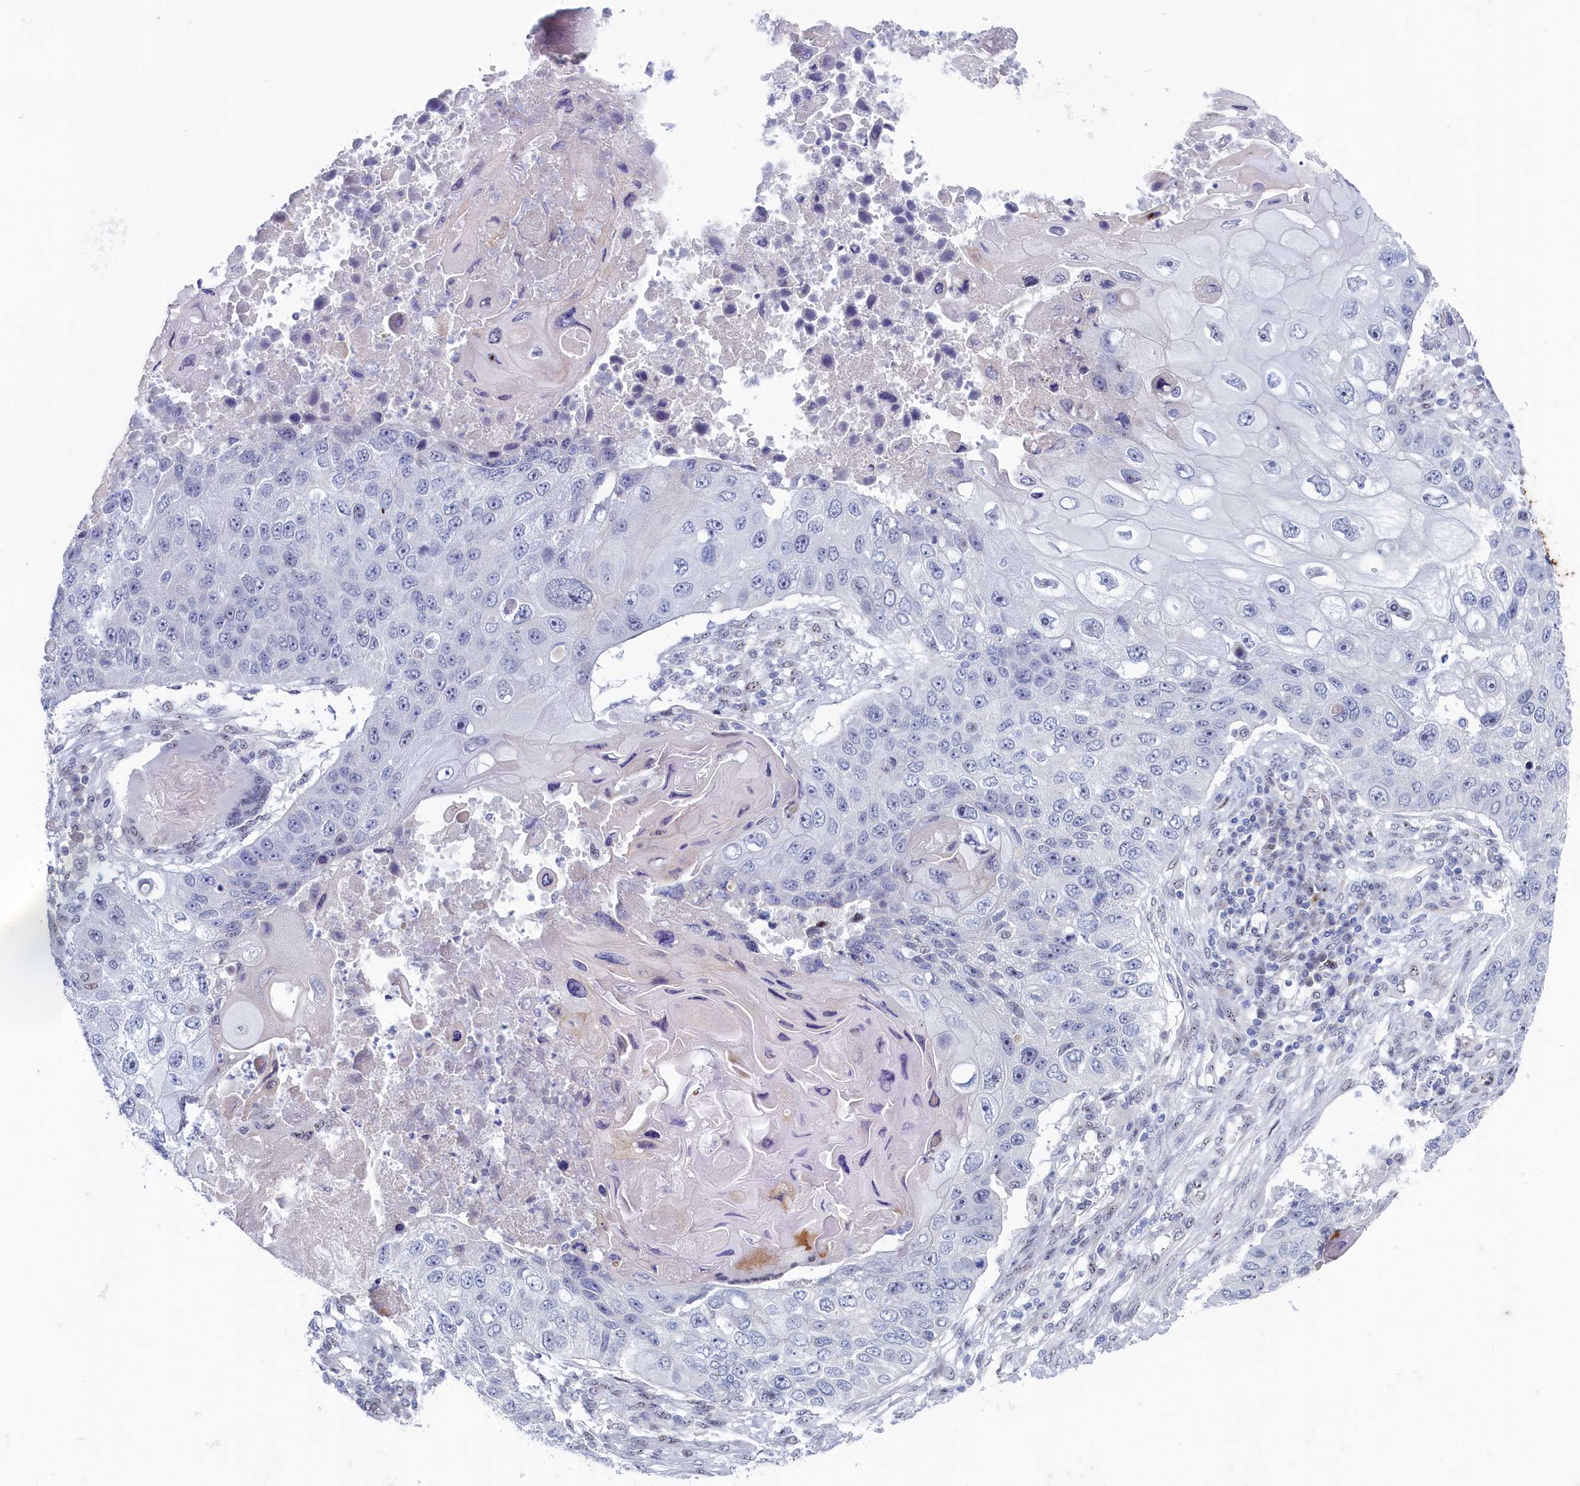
{"staining": {"intensity": "weak", "quantity": "<25%", "location": "nuclear"}, "tissue": "lung cancer", "cell_type": "Tumor cells", "image_type": "cancer", "snomed": [{"axis": "morphology", "description": "Squamous cell carcinoma, NOS"}, {"axis": "topography", "description": "Lung"}], "caption": "Tumor cells are negative for protein expression in human lung cancer (squamous cell carcinoma). (DAB (3,3'-diaminobenzidine) IHC, high magnification).", "gene": "WDR76", "patient": {"sex": "male", "age": 61}}